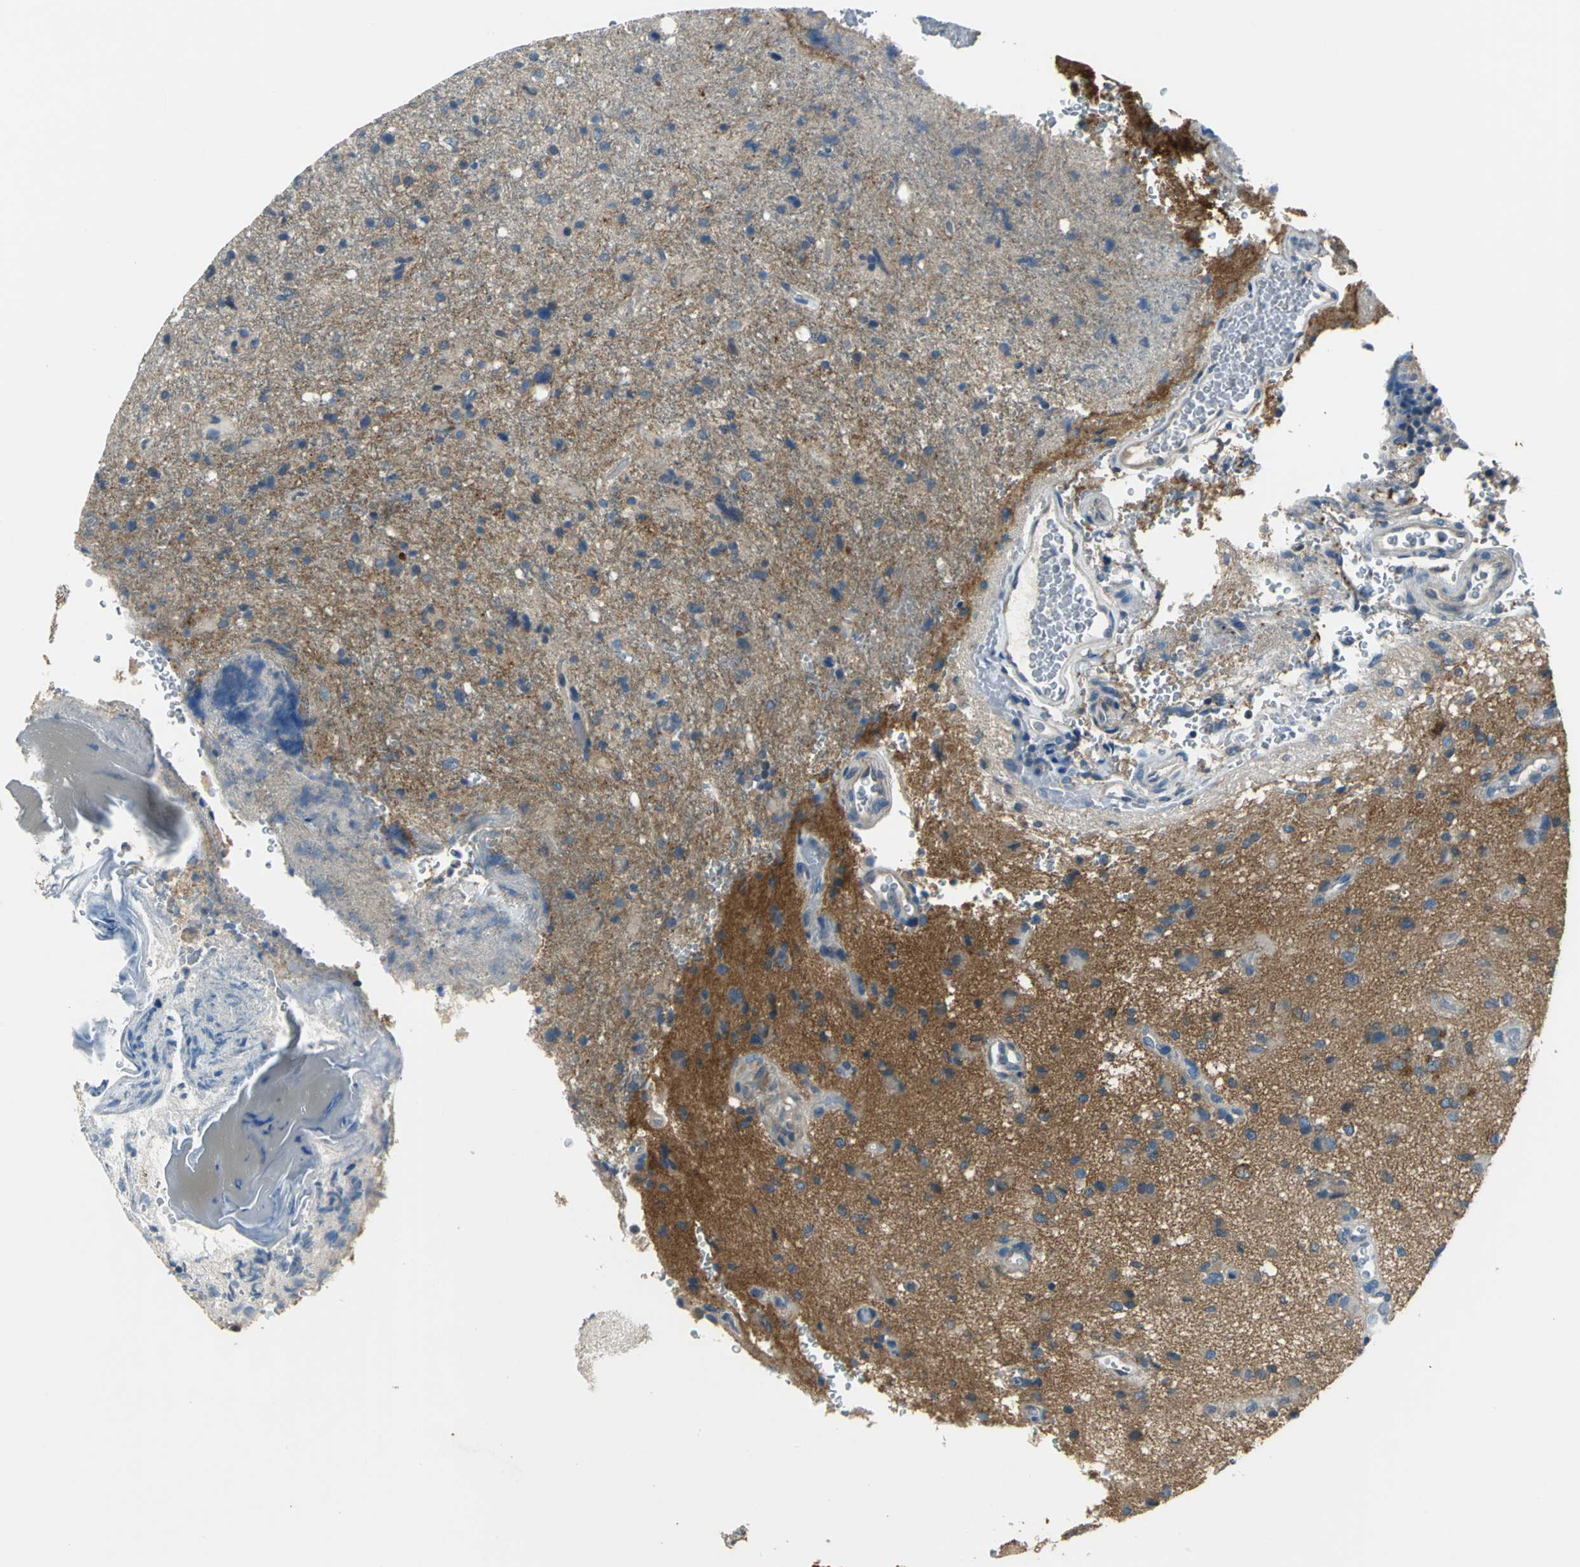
{"staining": {"intensity": "moderate", "quantity": ">75%", "location": "cytoplasmic/membranous"}, "tissue": "glioma", "cell_type": "Tumor cells", "image_type": "cancer", "snomed": [{"axis": "morphology", "description": "Normal tissue, NOS"}, {"axis": "morphology", "description": "Glioma, malignant, High grade"}, {"axis": "topography", "description": "Cerebral cortex"}], "caption": "Malignant glioma (high-grade) stained with DAB (3,3'-diaminobenzidine) immunohistochemistry shows medium levels of moderate cytoplasmic/membranous expression in about >75% of tumor cells. Ihc stains the protein of interest in brown and the nuclei are stained blue.", "gene": "SLC16A7", "patient": {"sex": "male", "age": 56}}